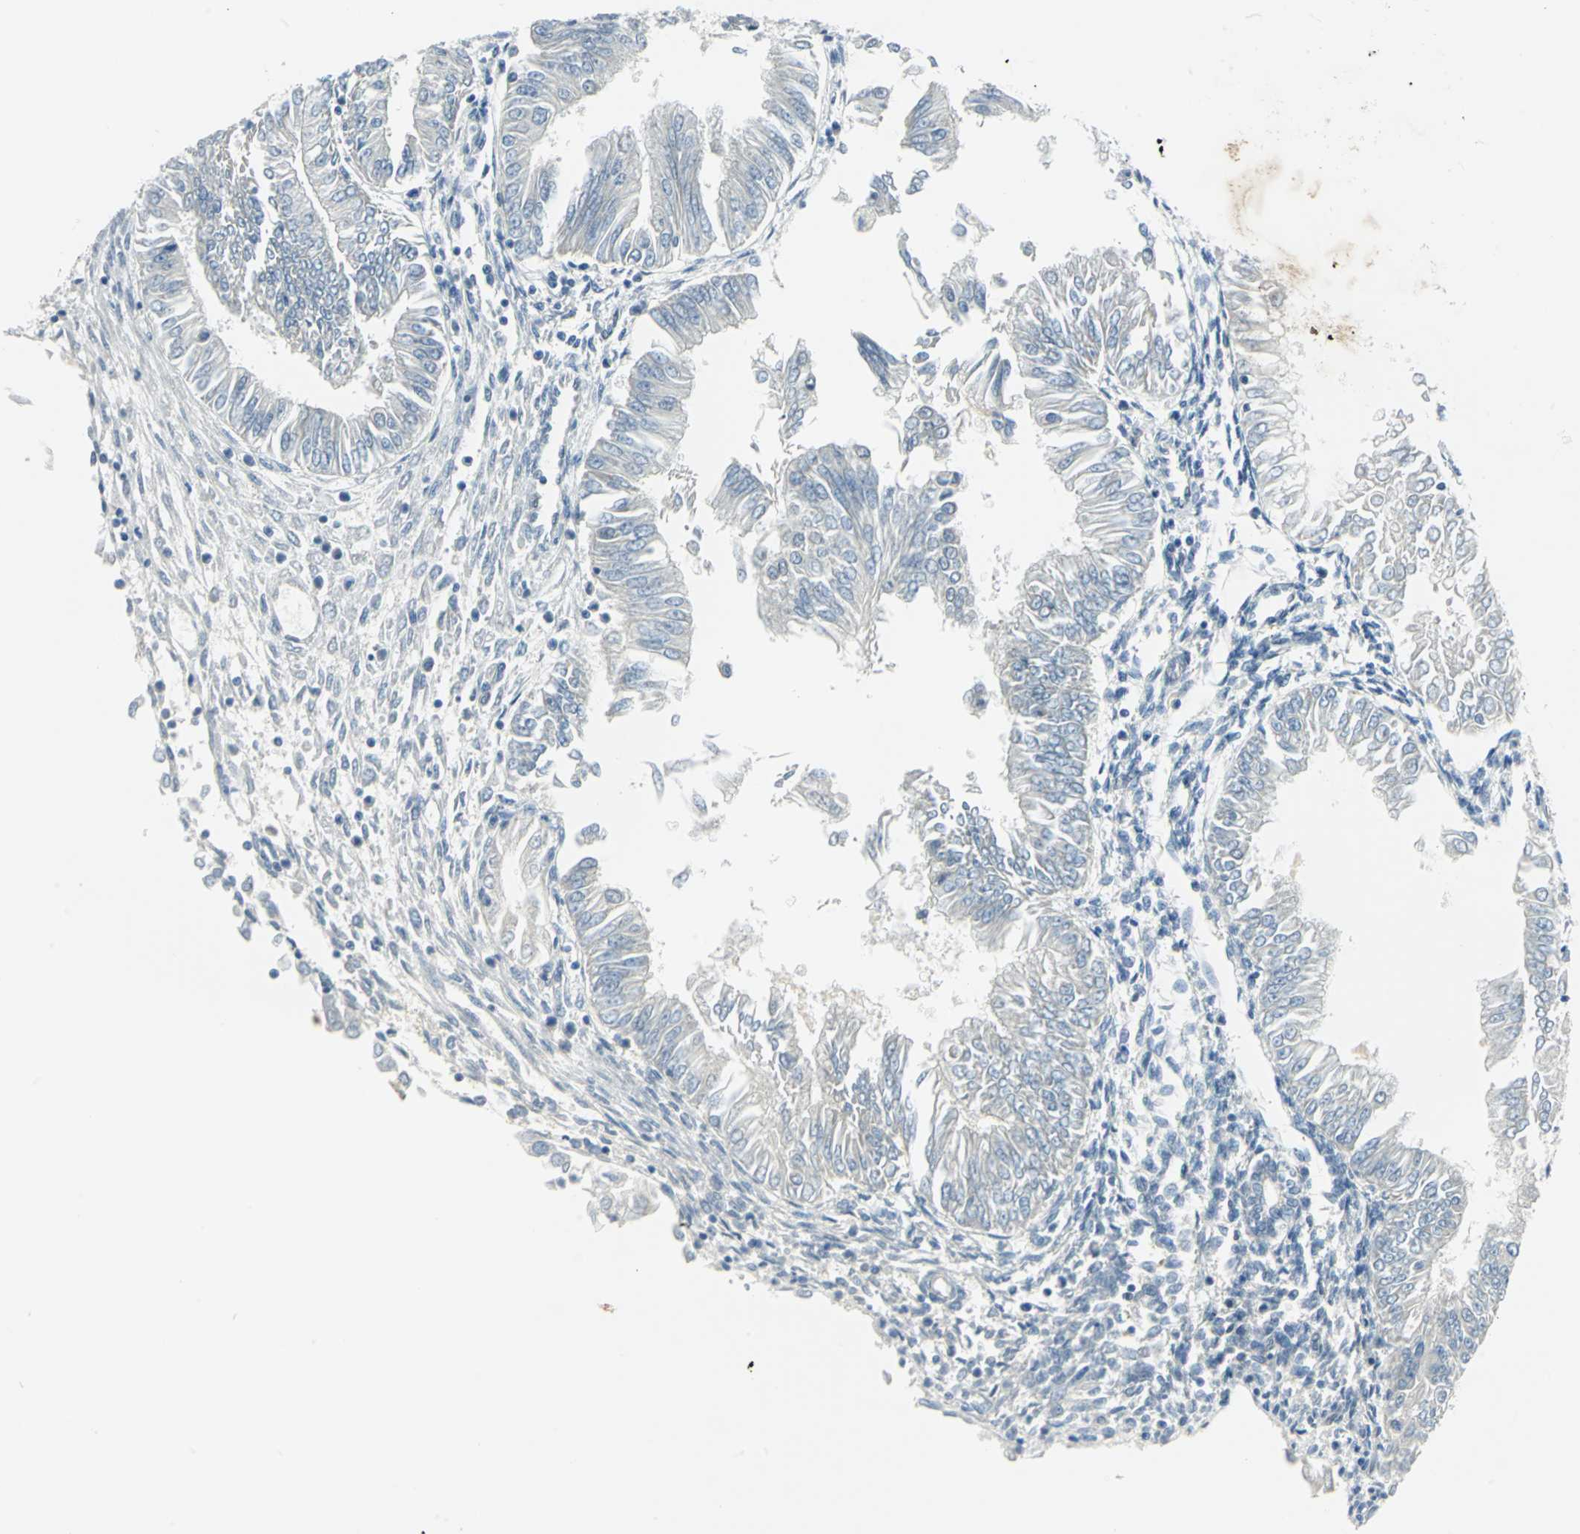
{"staining": {"intensity": "weak", "quantity": "25%-75%", "location": "nuclear"}, "tissue": "endometrial cancer", "cell_type": "Tumor cells", "image_type": "cancer", "snomed": [{"axis": "morphology", "description": "Adenocarcinoma, NOS"}, {"axis": "topography", "description": "Endometrium"}], "caption": "High-power microscopy captured an immunohistochemistry (IHC) histopathology image of endometrial cancer, revealing weak nuclear positivity in approximately 25%-75% of tumor cells. (brown staining indicates protein expression, while blue staining denotes nuclei).", "gene": "MTMR10", "patient": {"sex": "female", "age": 53}}